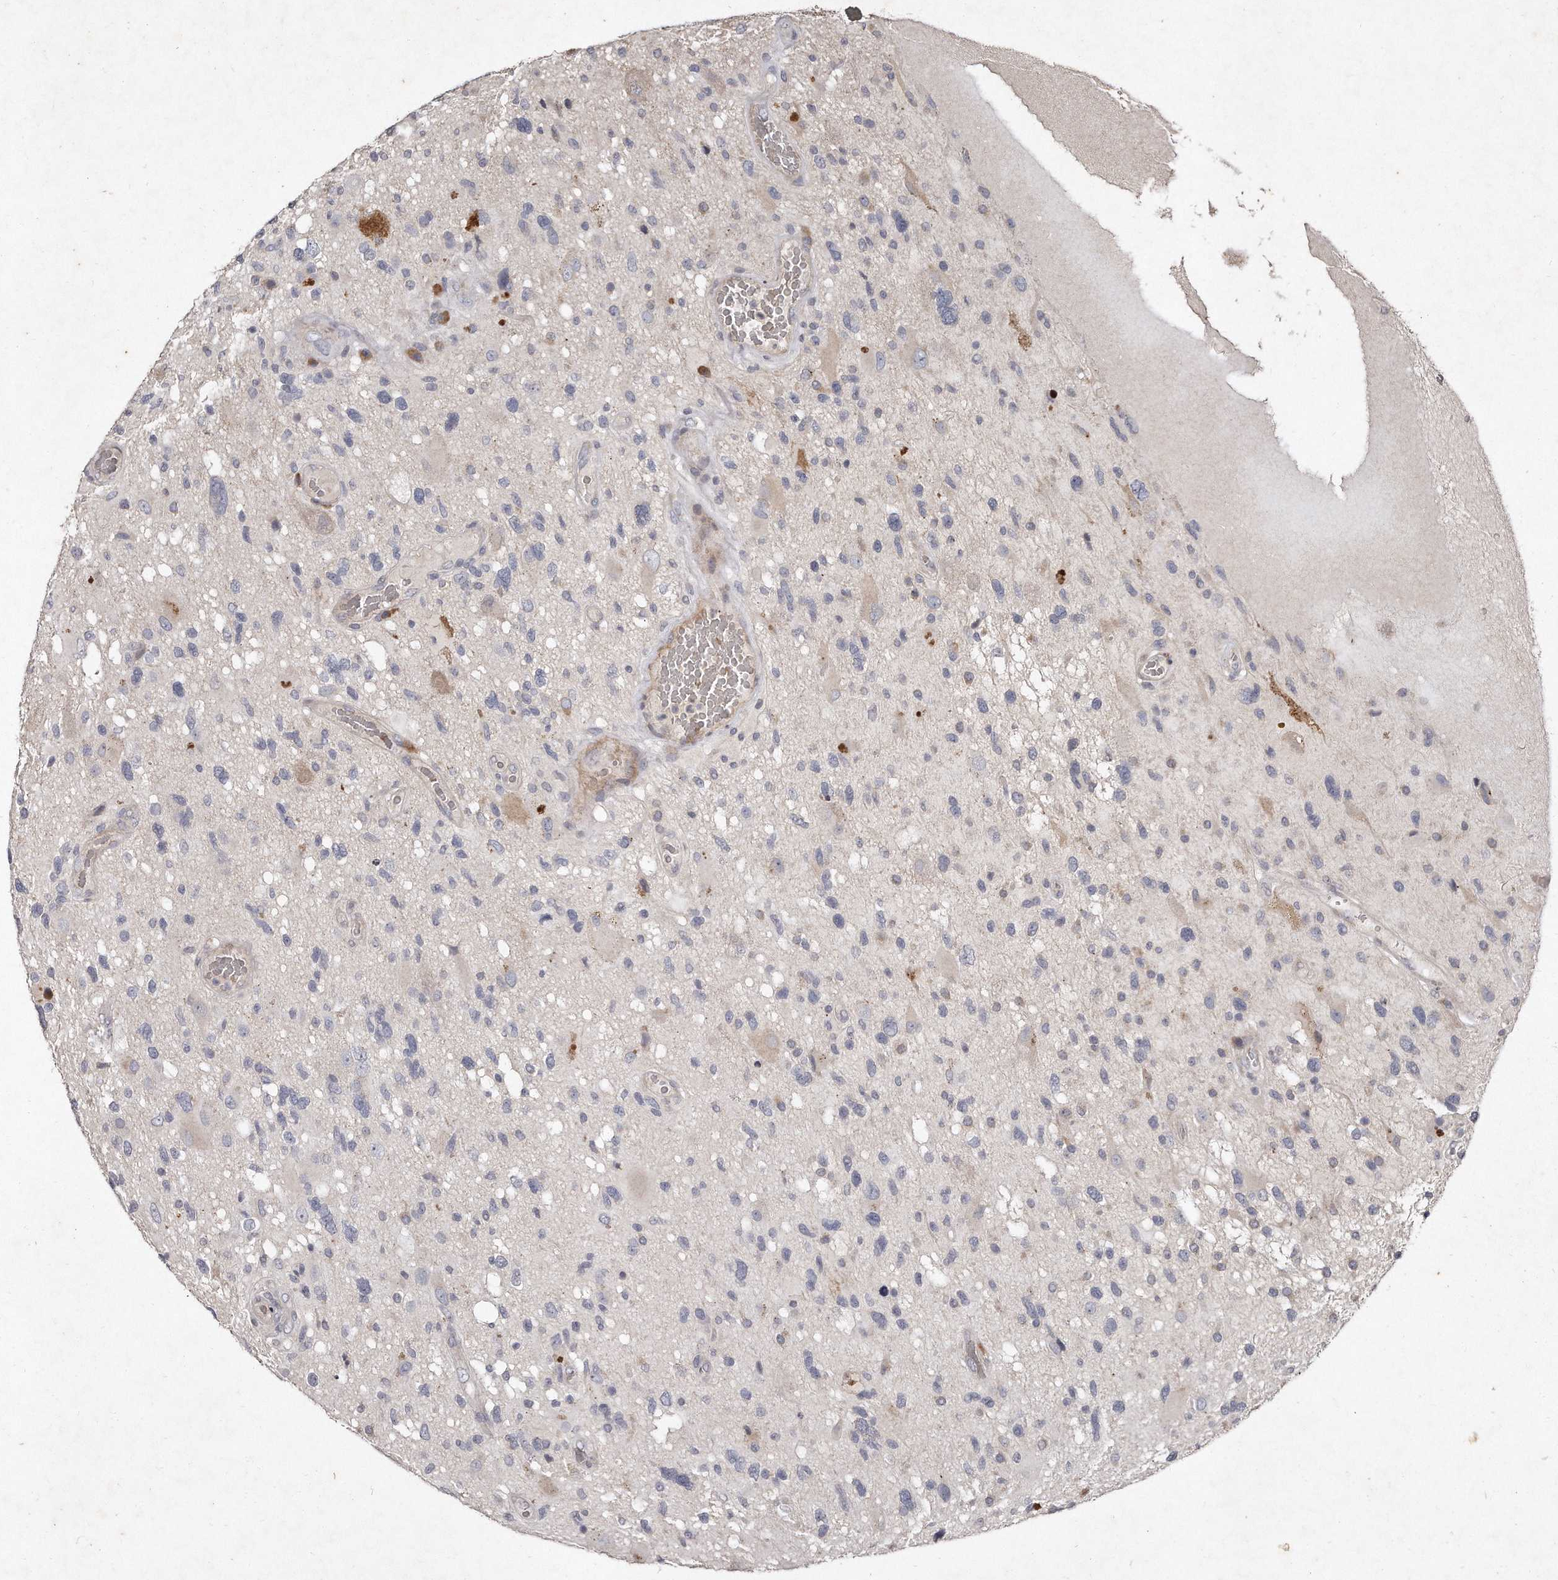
{"staining": {"intensity": "negative", "quantity": "none", "location": "none"}, "tissue": "glioma", "cell_type": "Tumor cells", "image_type": "cancer", "snomed": [{"axis": "morphology", "description": "Glioma, malignant, High grade"}, {"axis": "topography", "description": "Brain"}], "caption": "A high-resolution micrograph shows immunohistochemistry (IHC) staining of glioma, which reveals no significant expression in tumor cells.", "gene": "TECR", "patient": {"sex": "male", "age": 33}}